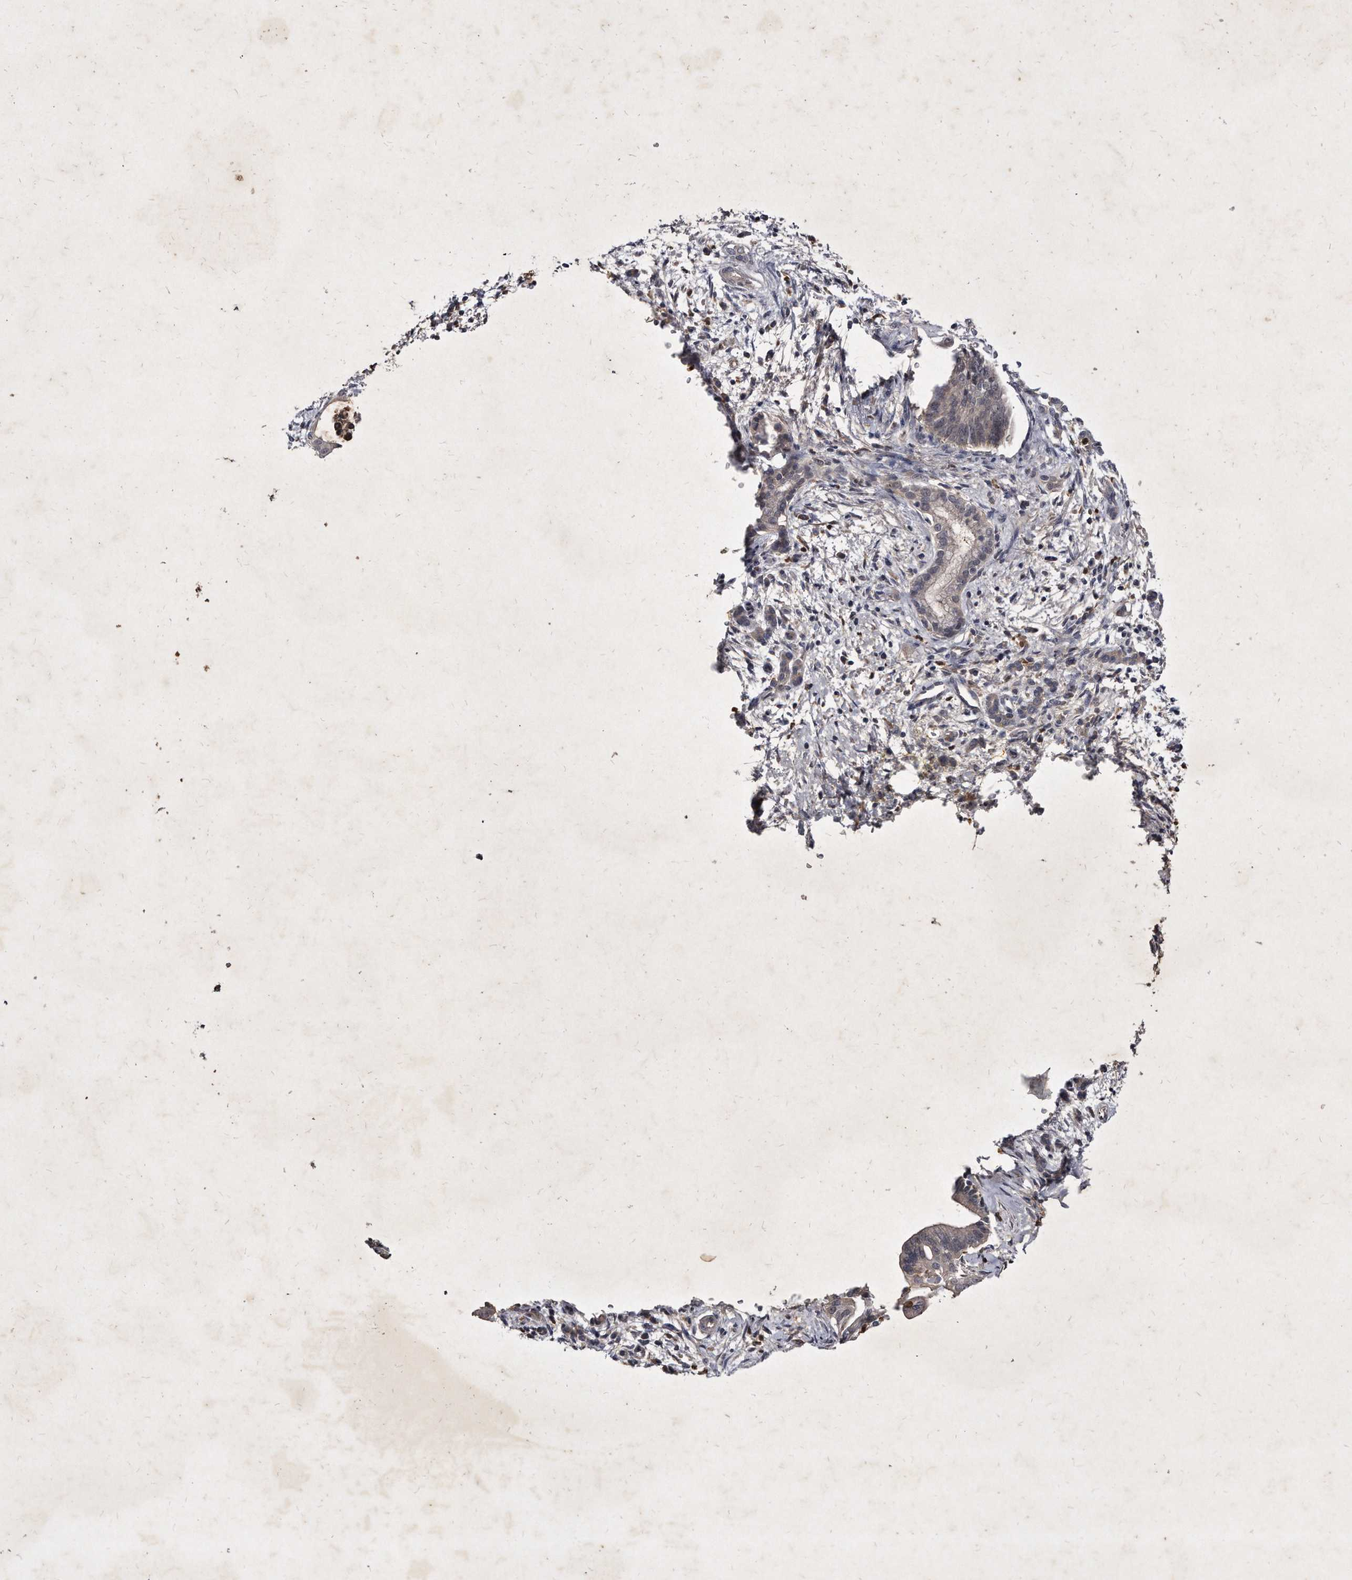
{"staining": {"intensity": "negative", "quantity": "none", "location": "none"}, "tissue": "pancreatic cancer", "cell_type": "Tumor cells", "image_type": "cancer", "snomed": [{"axis": "morphology", "description": "Adenocarcinoma, NOS"}, {"axis": "topography", "description": "Pancreas"}], "caption": "Pancreatic cancer was stained to show a protein in brown. There is no significant staining in tumor cells.", "gene": "KLHDC3", "patient": {"sex": "male", "age": 58}}